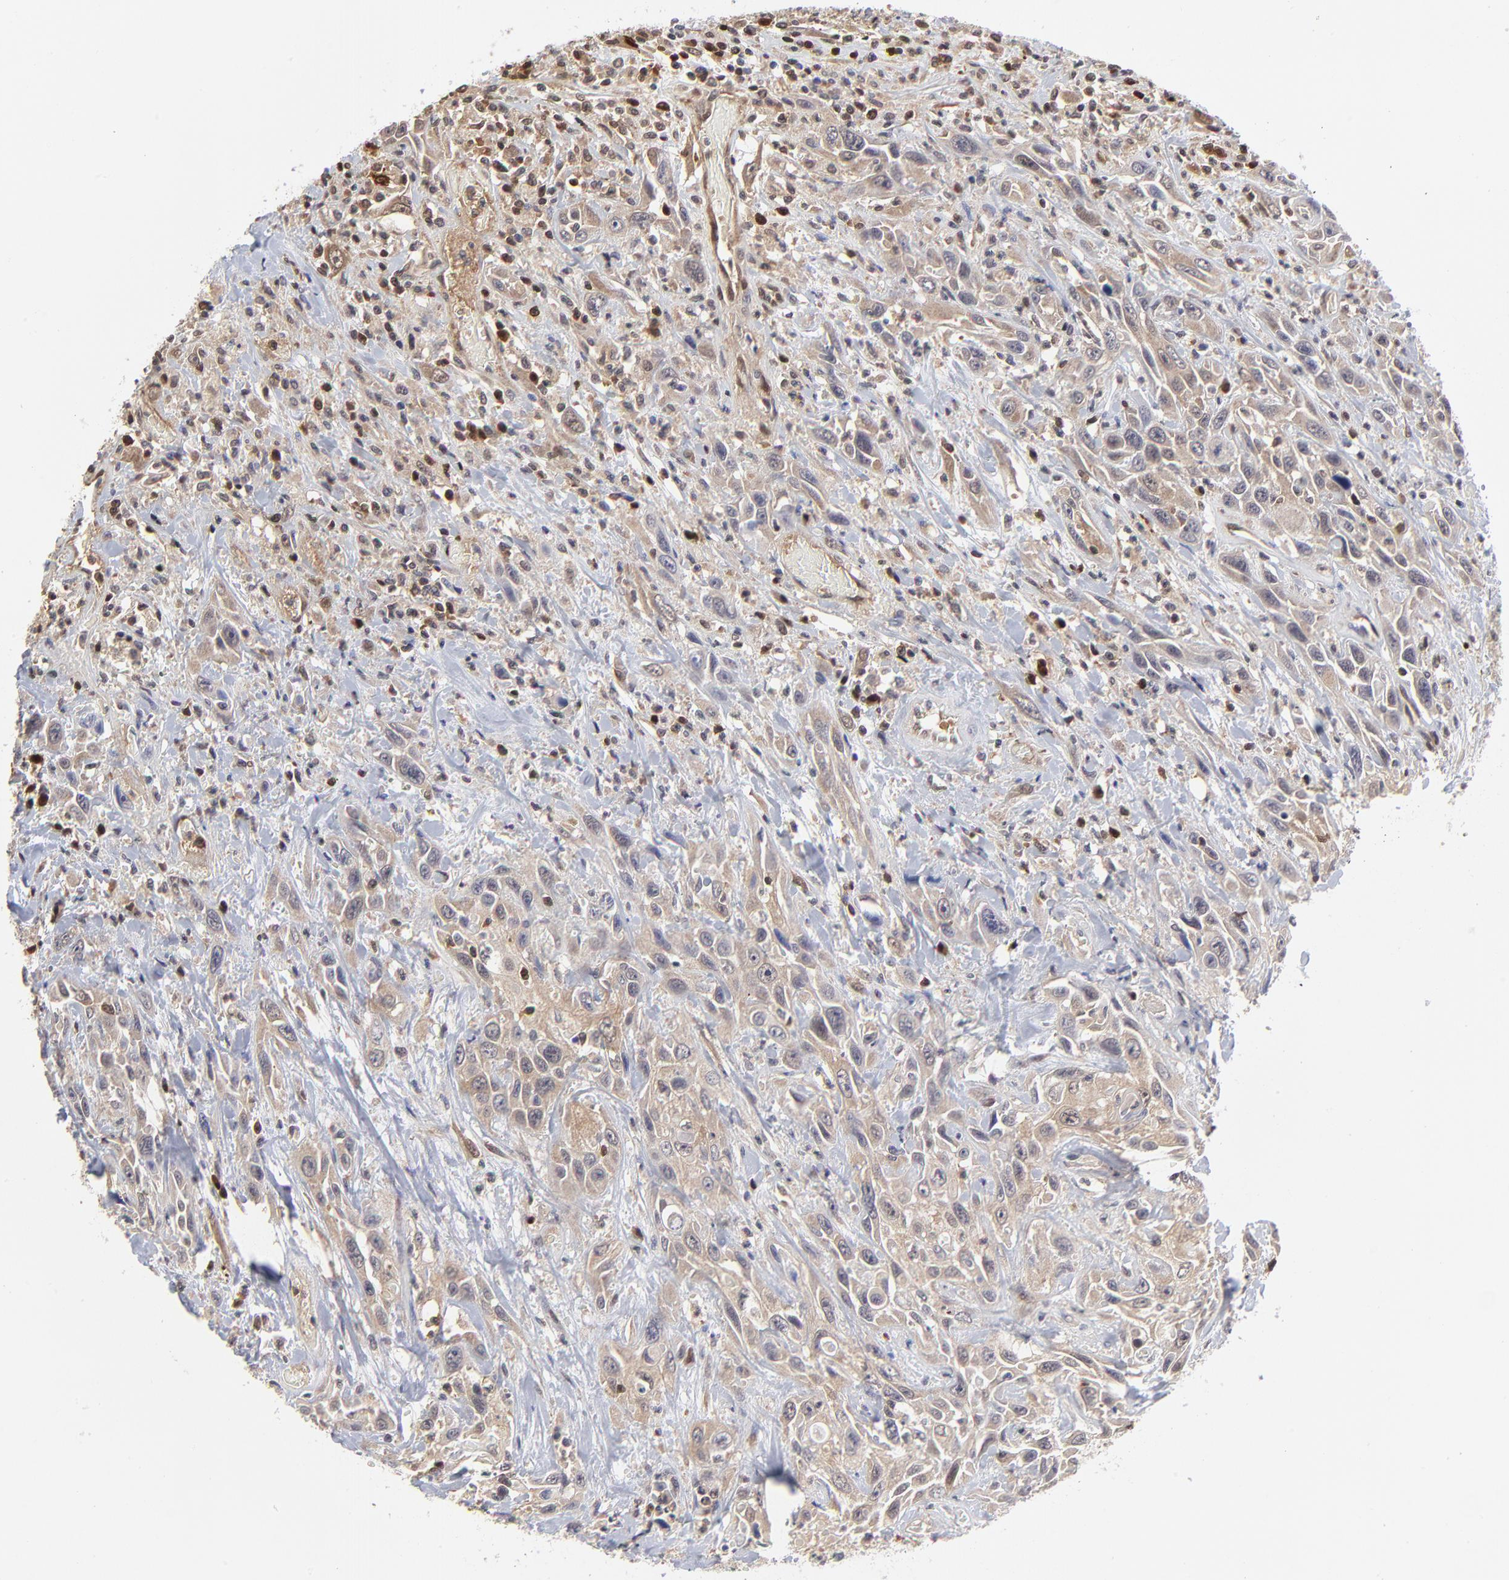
{"staining": {"intensity": "weak", "quantity": "<25%", "location": "cytoplasmic/membranous"}, "tissue": "urothelial cancer", "cell_type": "Tumor cells", "image_type": "cancer", "snomed": [{"axis": "morphology", "description": "Urothelial carcinoma, High grade"}, {"axis": "topography", "description": "Urinary bladder"}], "caption": "High power microscopy image of an immunohistochemistry micrograph of high-grade urothelial carcinoma, revealing no significant staining in tumor cells. (IHC, brightfield microscopy, high magnification).", "gene": "CASP3", "patient": {"sex": "female", "age": 84}}